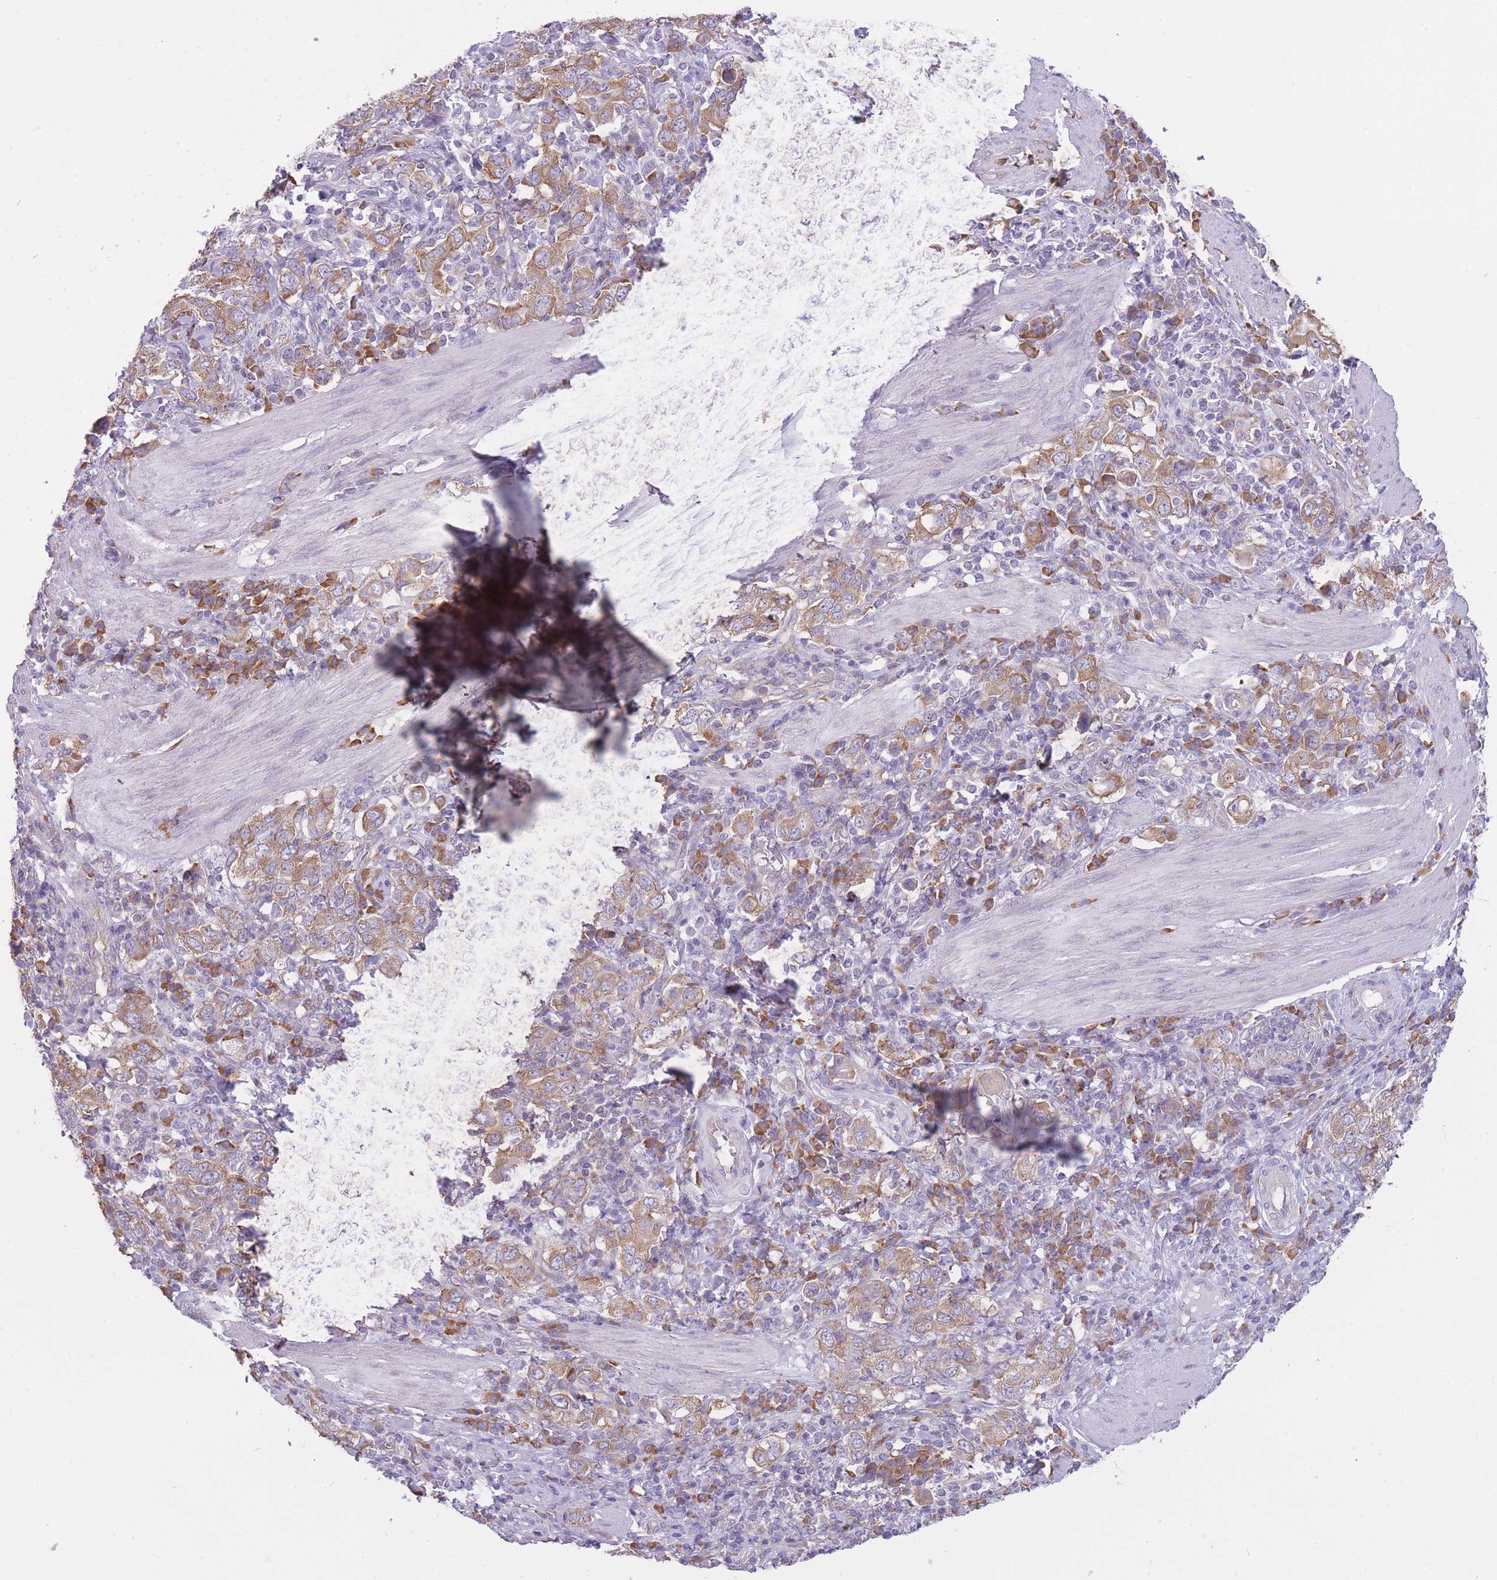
{"staining": {"intensity": "moderate", "quantity": ">75%", "location": "cytoplasmic/membranous"}, "tissue": "stomach cancer", "cell_type": "Tumor cells", "image_type": "cancer", "snomed": [{"axis": "morphology", "description": "Adenocarcinoma, NOS"}, {"axis": "topography", "description": "Stomach, upper"}, {"axis": "topography", "description": "Stomach"}], "caption": "Protein positivity by immunohistochemistry (IHC) displays moderate cytoplasmic/membranous expression in about >75% of tumor cells in stomach adenocarcinoma. The staining was performed using DAB (3,3'-diaminobenzidine), with brown indicating positive protein expression. Nuclei are stained blue with hematoxylin.", "gene": "ZNF501", "patient": {"sex": "male", "age": 62}}